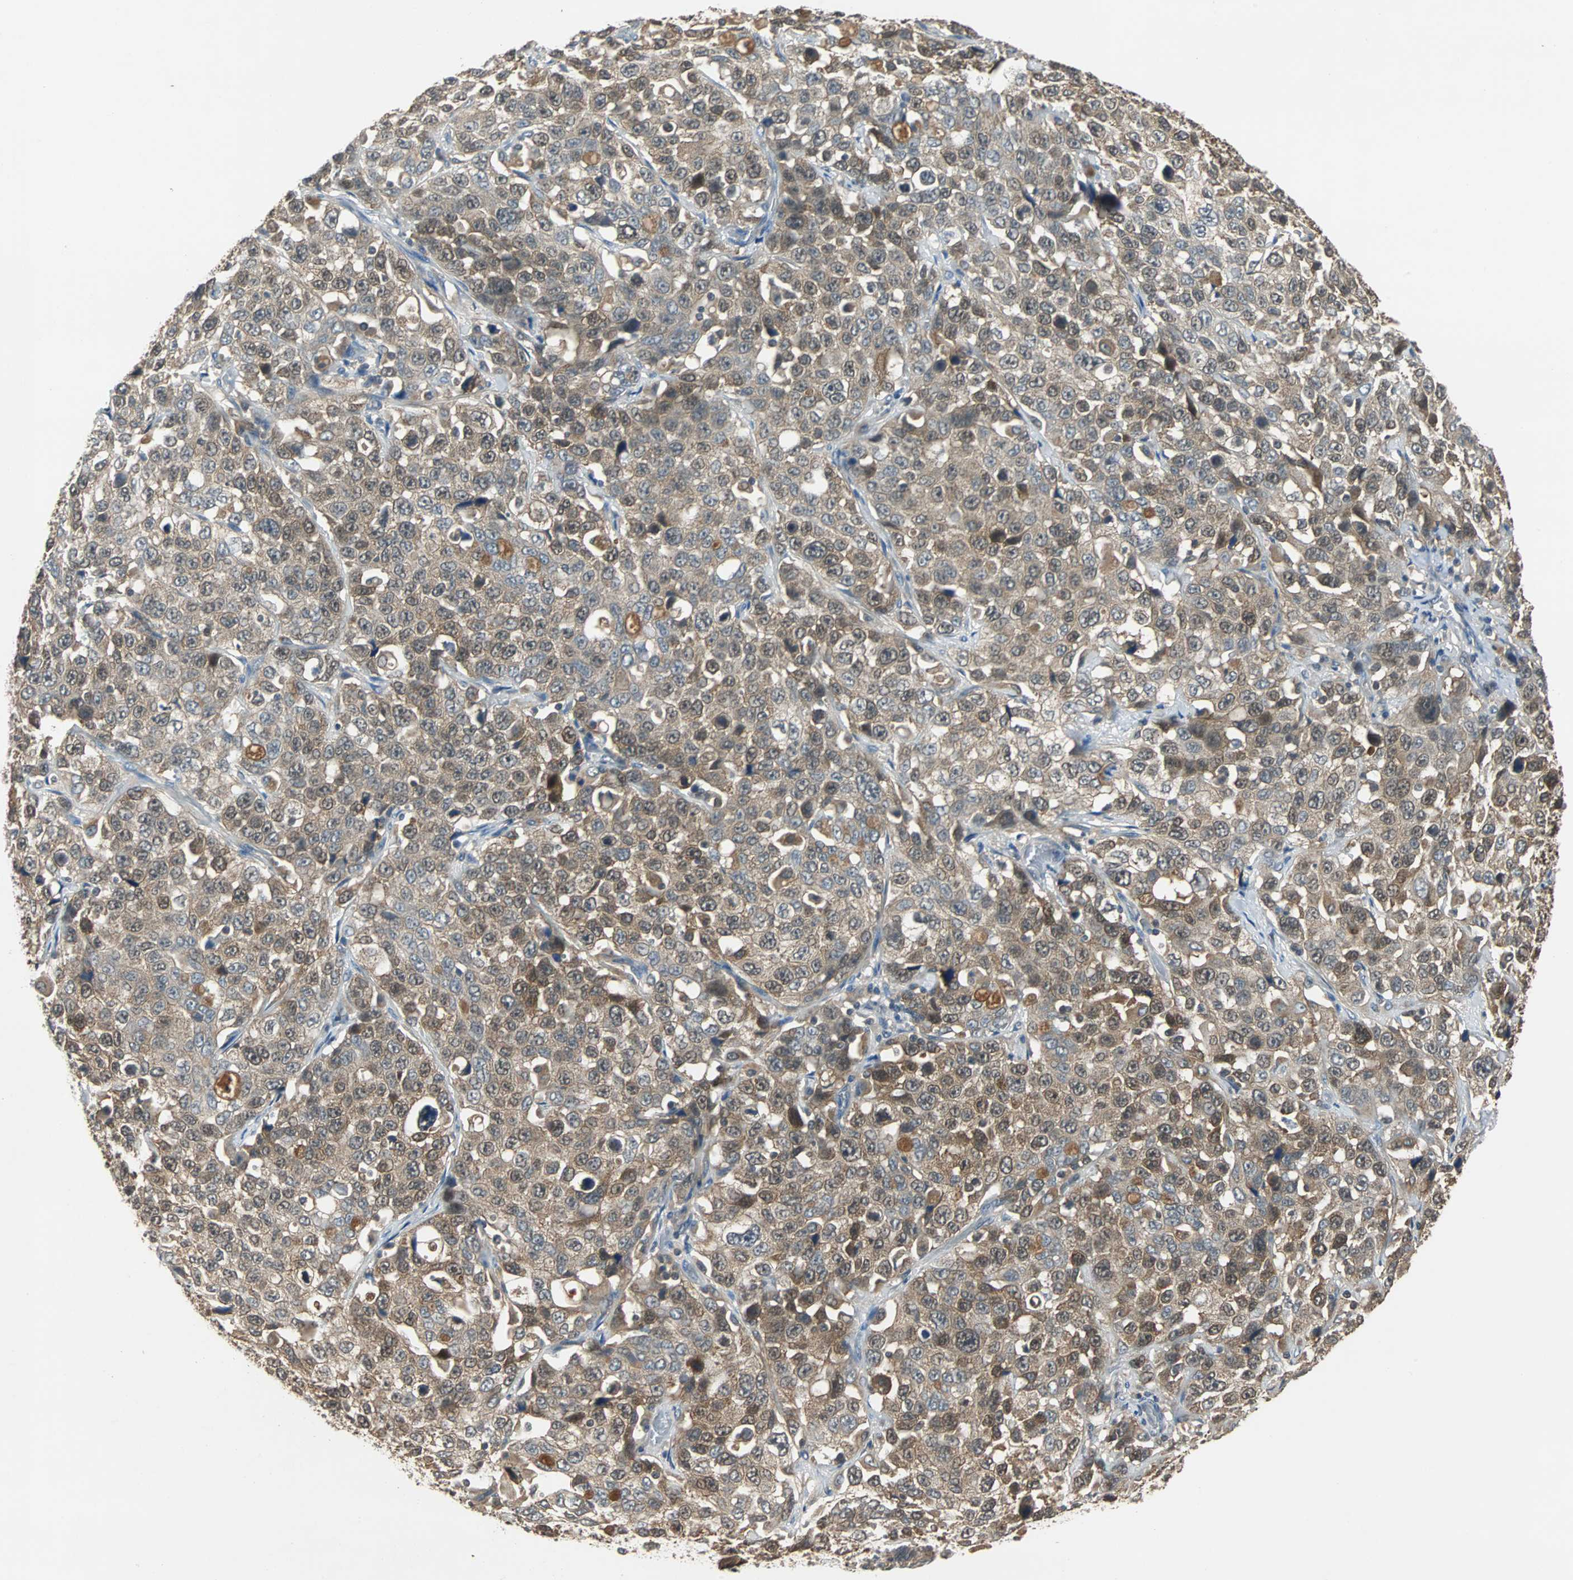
{"staining": {"intensity": "moderate", "quantity": ">75%", "location": "cytoplasmic/membranous,nuclear"}, "tissue": "stomach cancer", "cell_type": "Tumor cells", "image_type": "cancer", "snomed": [{"axis": "morphology", "description": "Normal tissue, NOS"}, {"axis": "morphology", "description": "Adenocarcinoma, NOS"}, {"axis": "topography", "description": "Stomach"}], "caption": "This is a micrograph of immunohistochemistry staining of adenocarcinoma (stomach), which shows moderate positivity in the cytoplasmic/membranous and nuclear of tumor cells.", "gene": "ABHD2", "patient": {"sex": "male", "age": 48}}